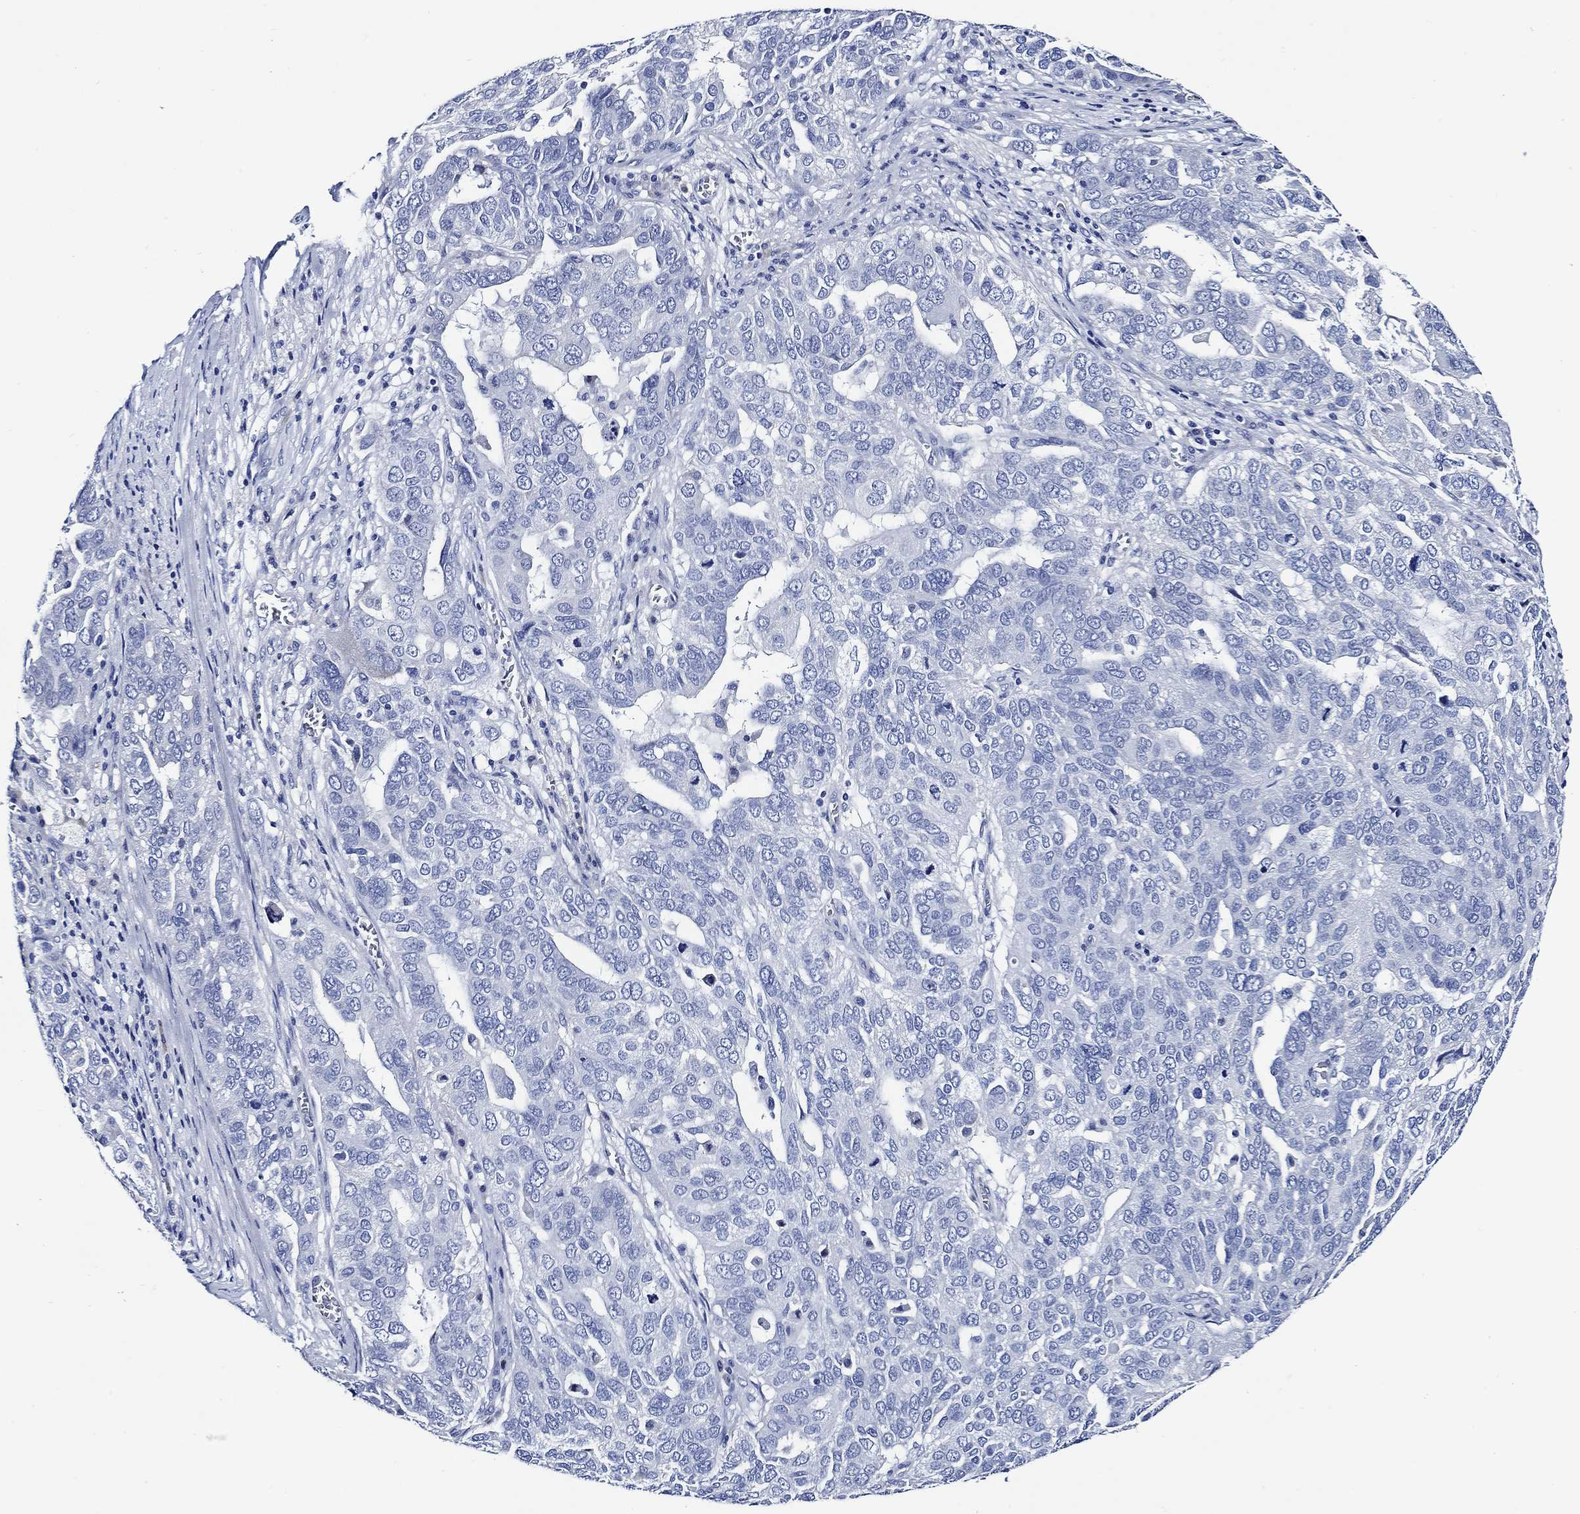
{"staining": {"intensity": "negative", "quantity": "none", "location": "none"}, "tissue": "ovarian cancer", "cell_type": "Tumor cells", "image_type": "cancer", "snomed": [{"axis": "morphology", "description": "Carcinoma, endometroid"}, {"axis": "topography", "description": "Soft tissue"}, {"axis": "topography", "description": "Ovary"}], "caption": "Ovarian cancer was stained to show a protein in brown. There is no significant positivity in tumor cells.", "gene": "WDR62", "patient": {"sex": "female", "age": 52}}